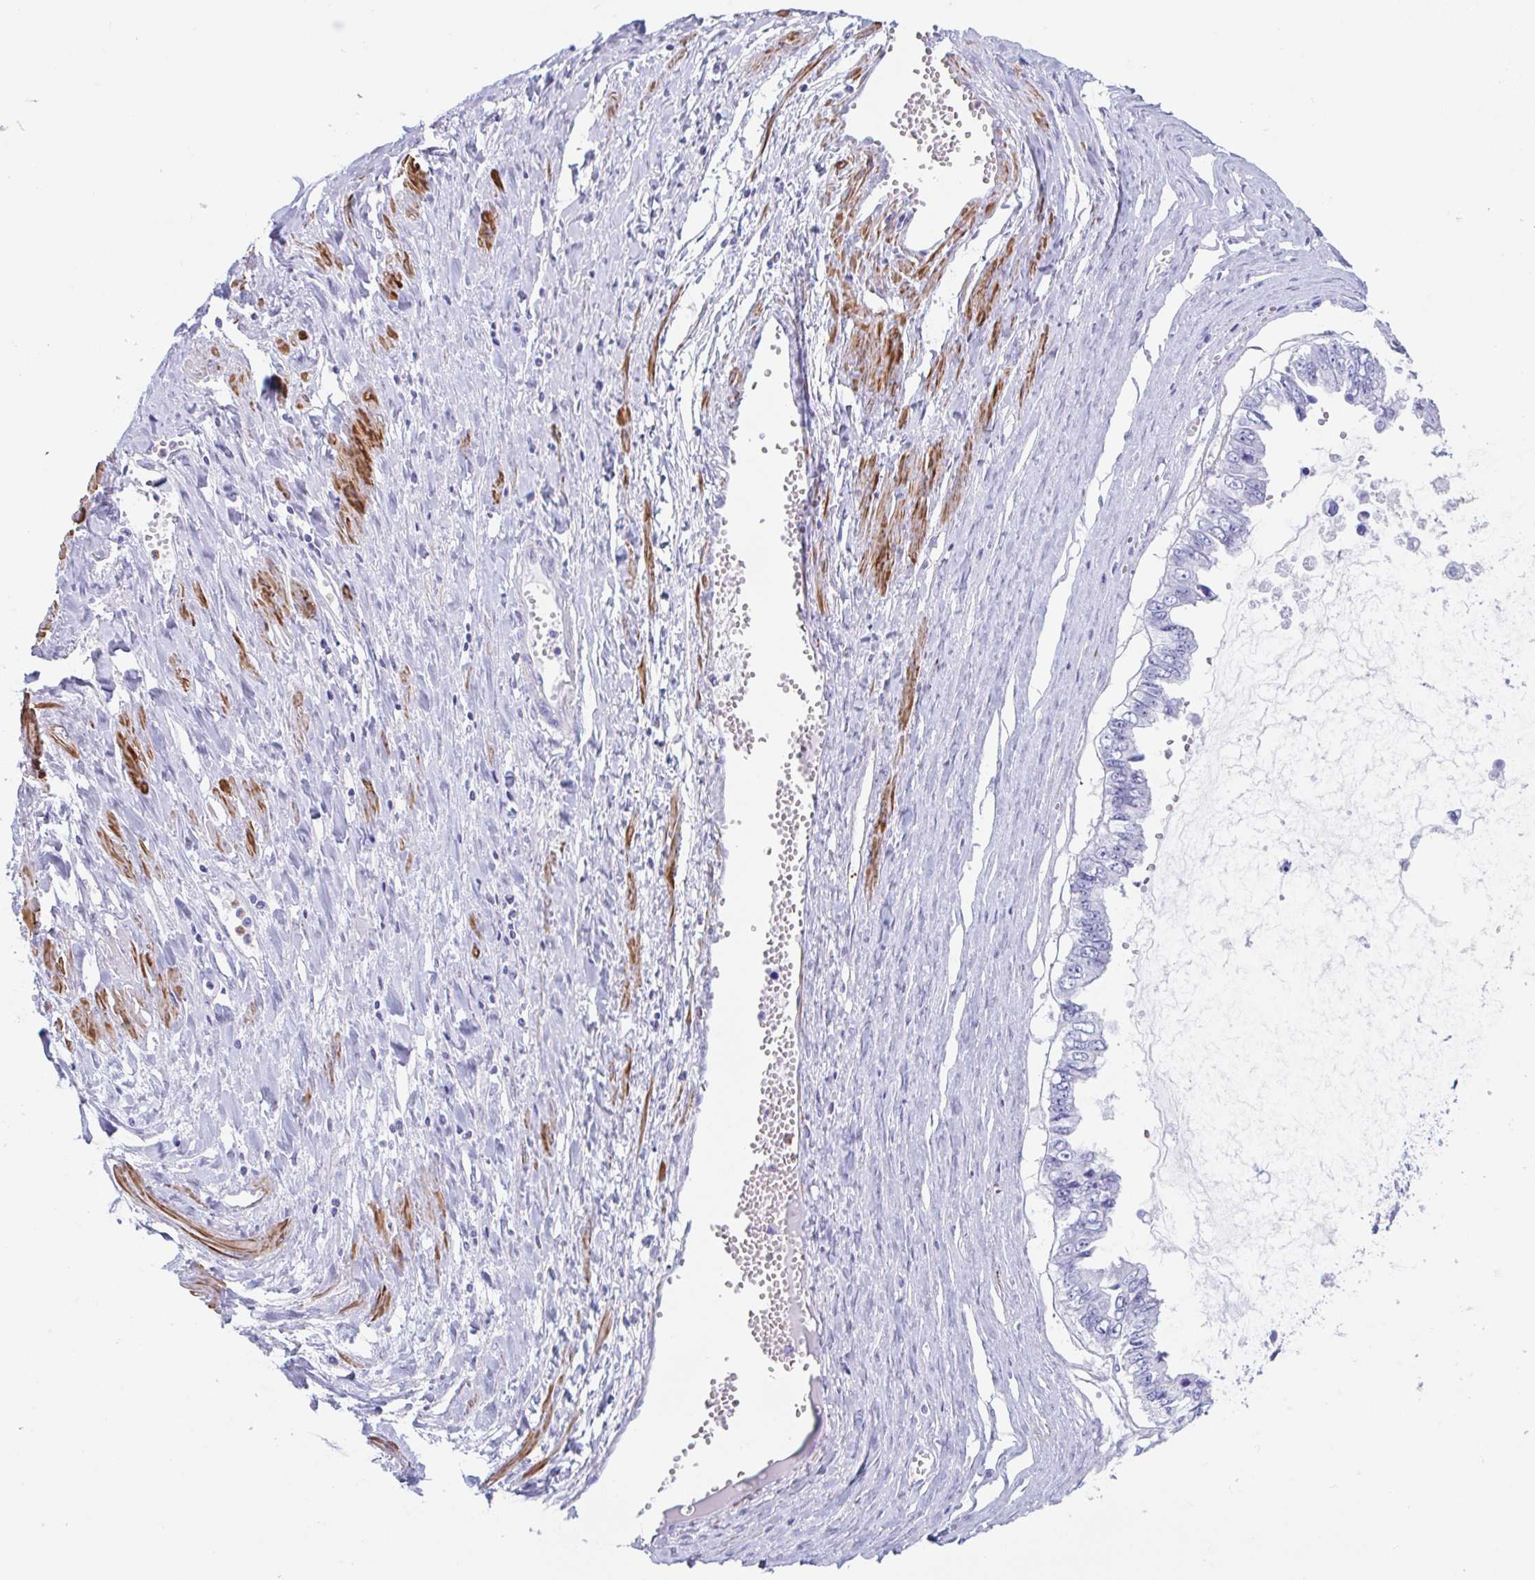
{"staining": {"intensity": "negative", "quantity": "none", "location": "none"}, "tissue": "ovarian cancer", "cell_type": "Tumor cells", "image_type": "cancer", "snomed": [{"axis": "morphology", "description": "Cystadenocarcinoma, mucinous, NOS"}, {"axis": "topography", "description": "Ovary"}], "caption": "There is no significant staining in tumor cells of ovarian cancer (mucinous cystadenocarcinoma).", "gene": "TAS2R41", "patient": {"sex": "female", "age": 72}}